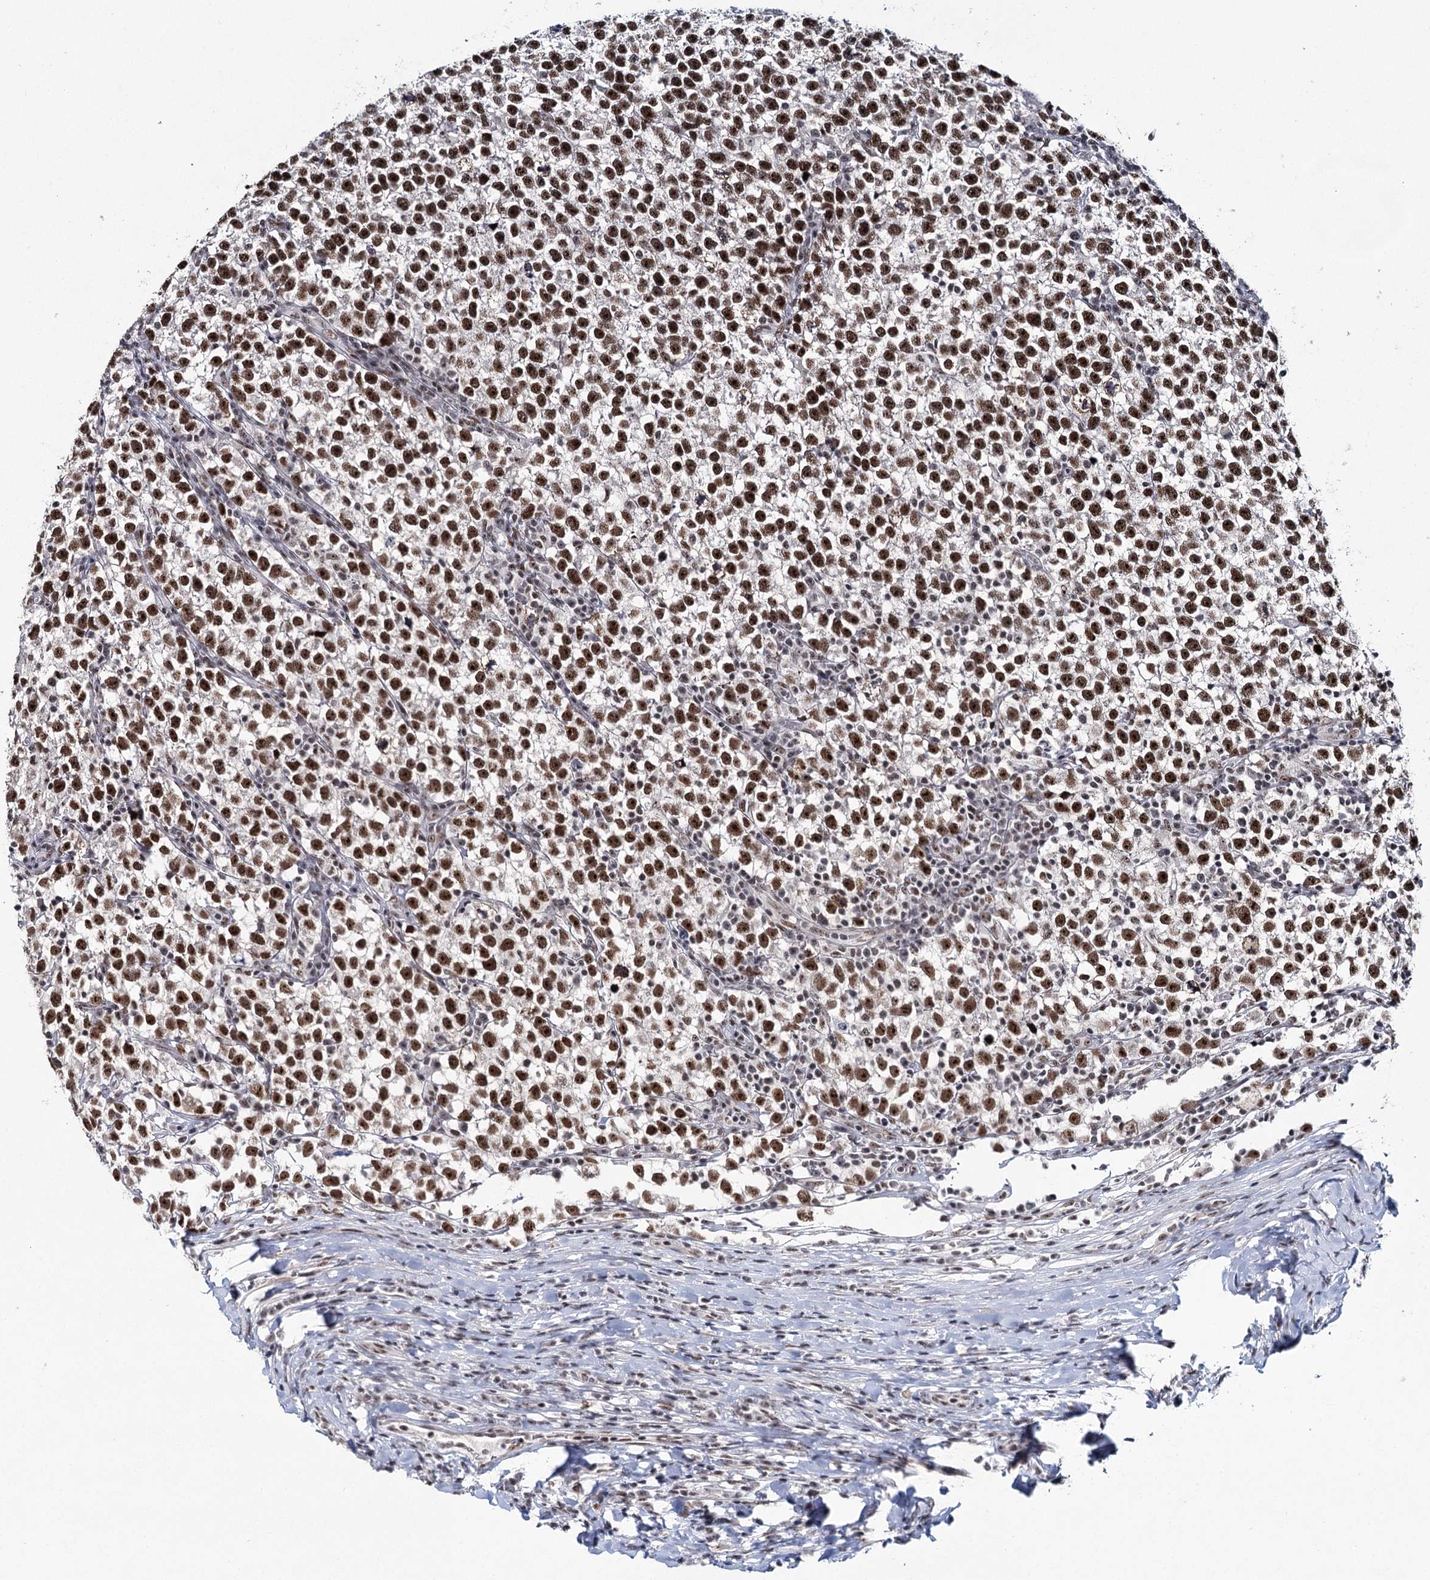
{"staining": {"intensity": "strong", "quantity": ">75%", "location": "nuclear"}, "tissue": "testis cancer", "cell_type": "Tumor cells", "image_type": "cancer", "snomed": [{"axis": "morphology", "description": "Normal tissue, NOS"}, {"axis": "morphology", "description": "Seminoma, NOS"}, {"axis": "topography", "description": "Testis"}], "caption": "A photomicrograph of testis cancer (seminoma) stained for a protein demonstrates strong nuclear brown staining in tumor cells.", "gene": "SCAF8", "patient": {"sex": "male", "age": 43}}